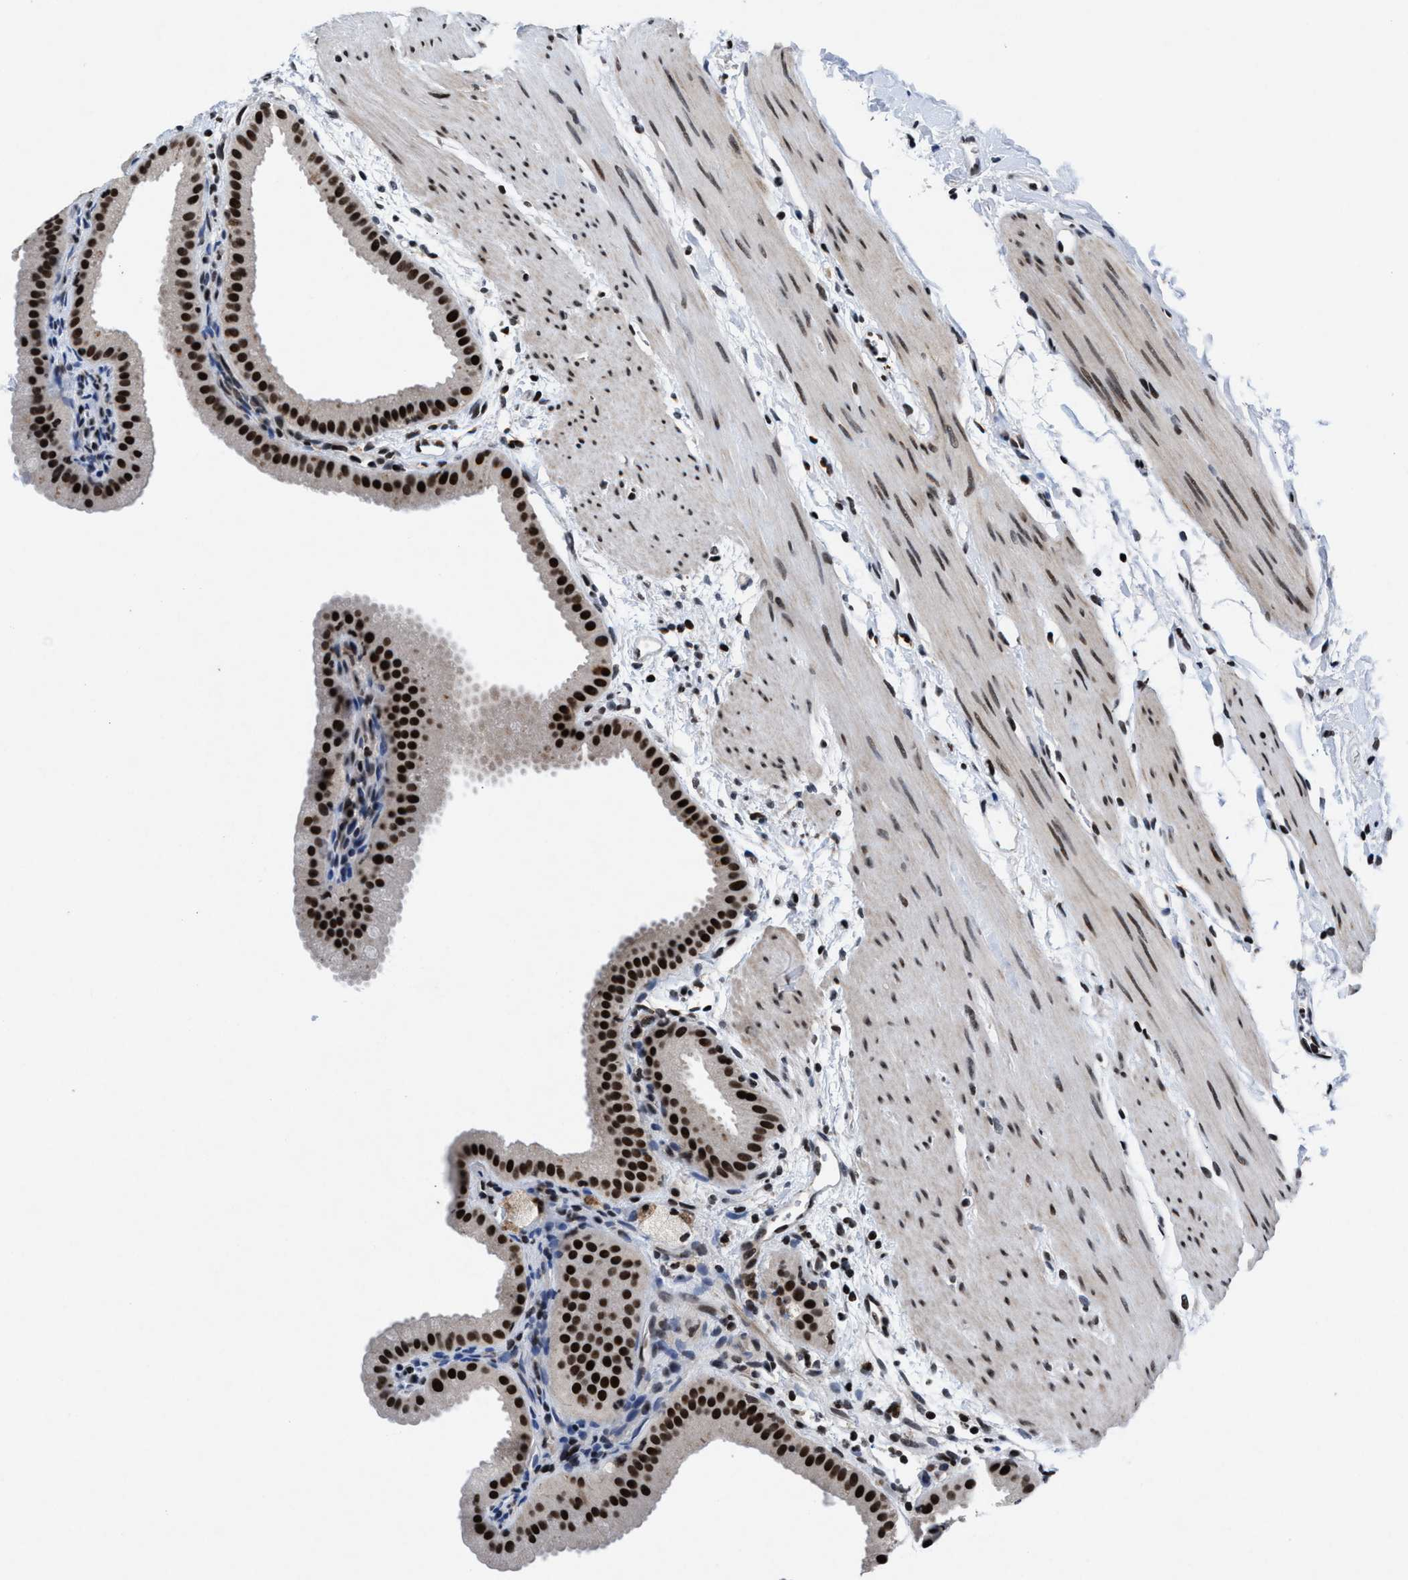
{"staining": {"intensity": "strong", "quantity": ">75%", "location": "nuclear"}, "tissue": "gallbladder", "cell_type": "Glandular cells", "image_type": "normal", "snomed": [{"axis": "morphology", "description": "Normal tissue, NOS"}, {"axis": "topography", "description": "Gallbladder"}], "caption": "The immunohistochemical stain highlights strong nuclear staining in glandular cells of normal gallbladder. The protein is stained brown, and the nuclei are stained in blue (DAB (3,3'-diaminobenzidine) IHC with brightfield microscopy, high magnification).", "gene": "WDR81", "patient": {"sex": "female", "age": 64}}